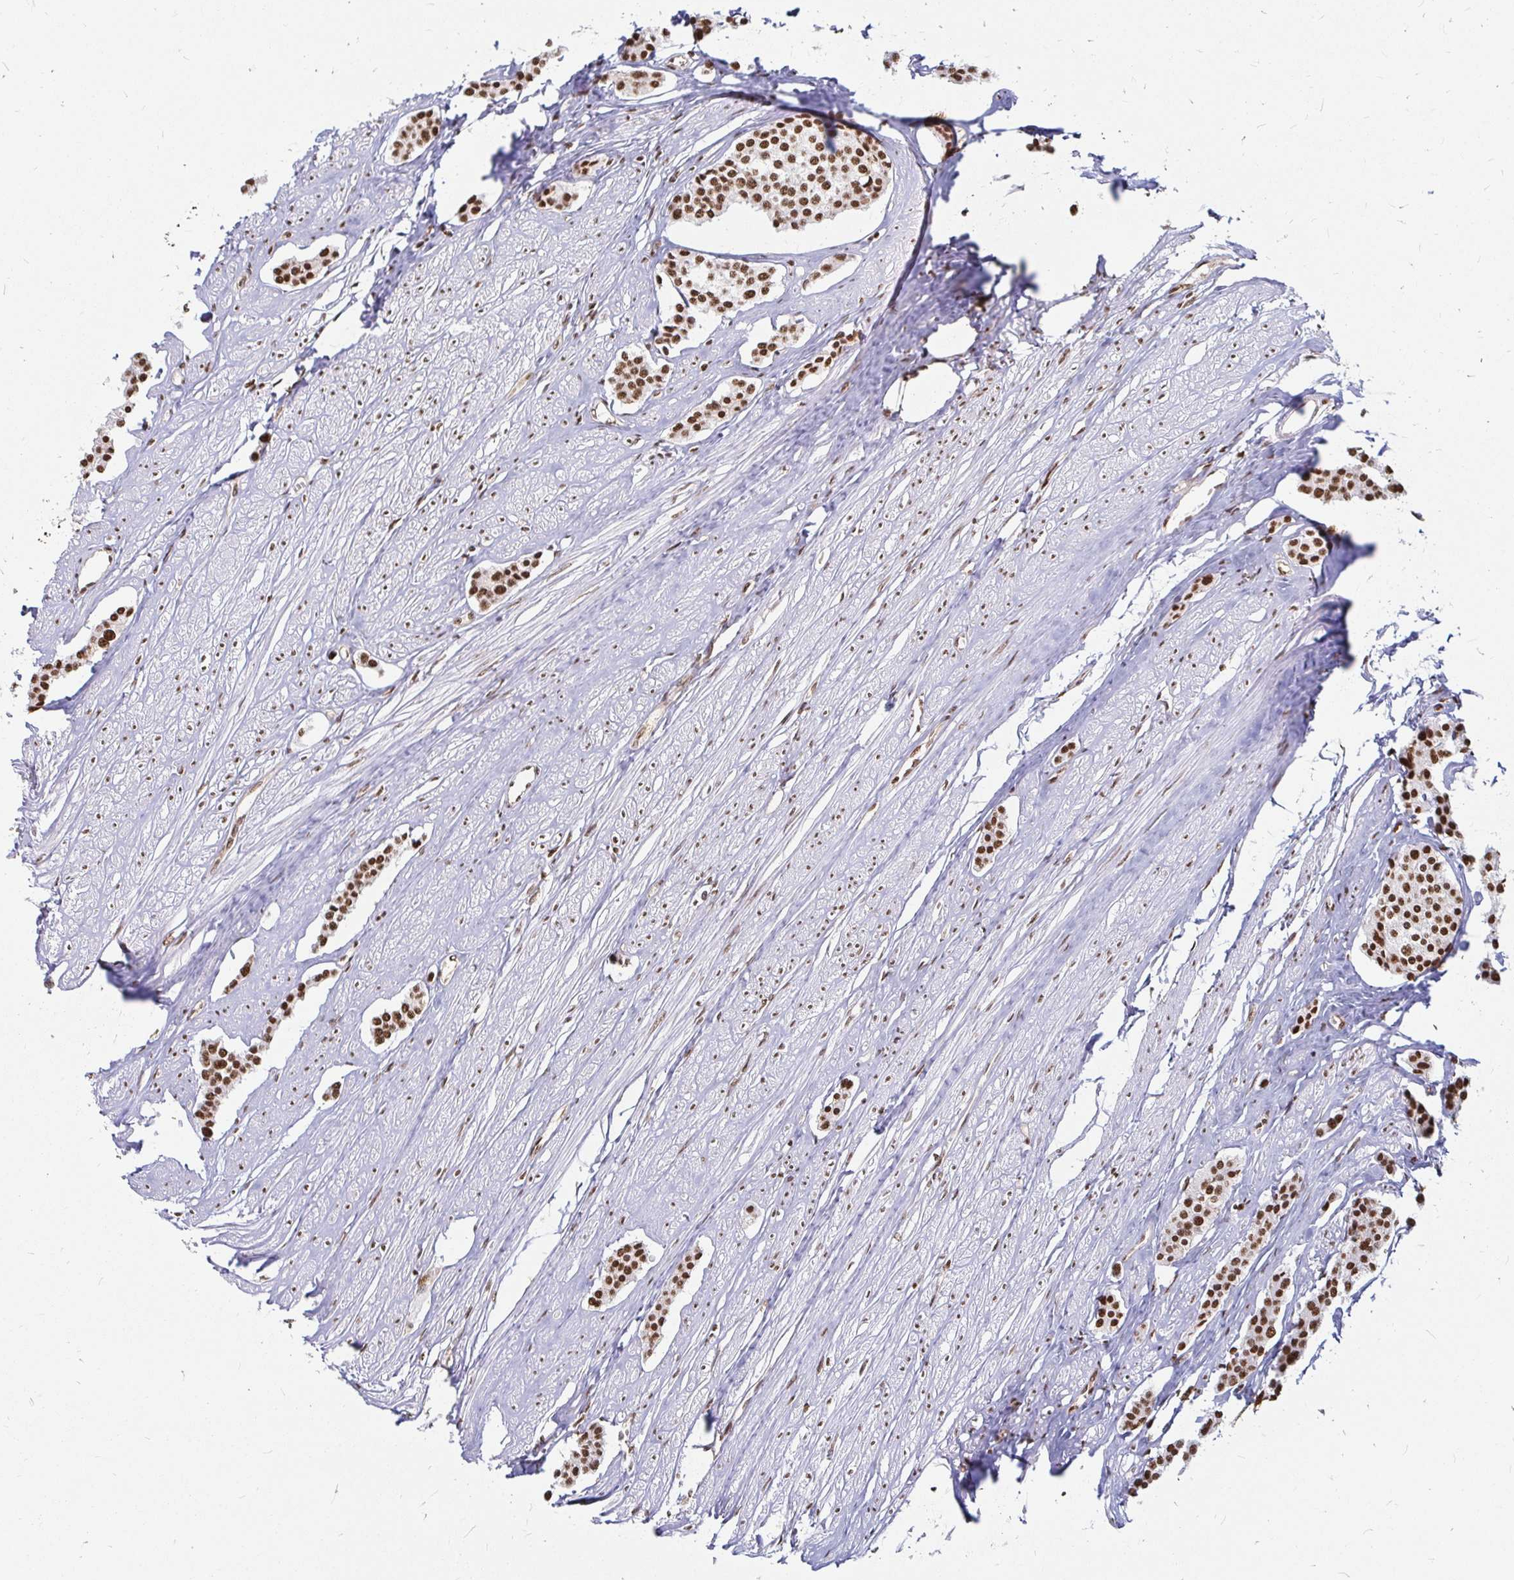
{"staining": {"intensity": "strong", "quantity": ">75%", "location": "nuclear"}, "tissue": "carcinoid", "cell_type": "Tumor cells", "image_type": "cancer", "snomed": [{"axis": "morphology", "description": "Carcinoid, malignant, NOS"}, {"axis": "topography", "description": "Small intestine"}], "caption": "Human carcinoid stained with a protein marker displays strong staining in tumor cells.", "gene": "HNRNPU", "patient": {"sex": "male", "age": 60}}